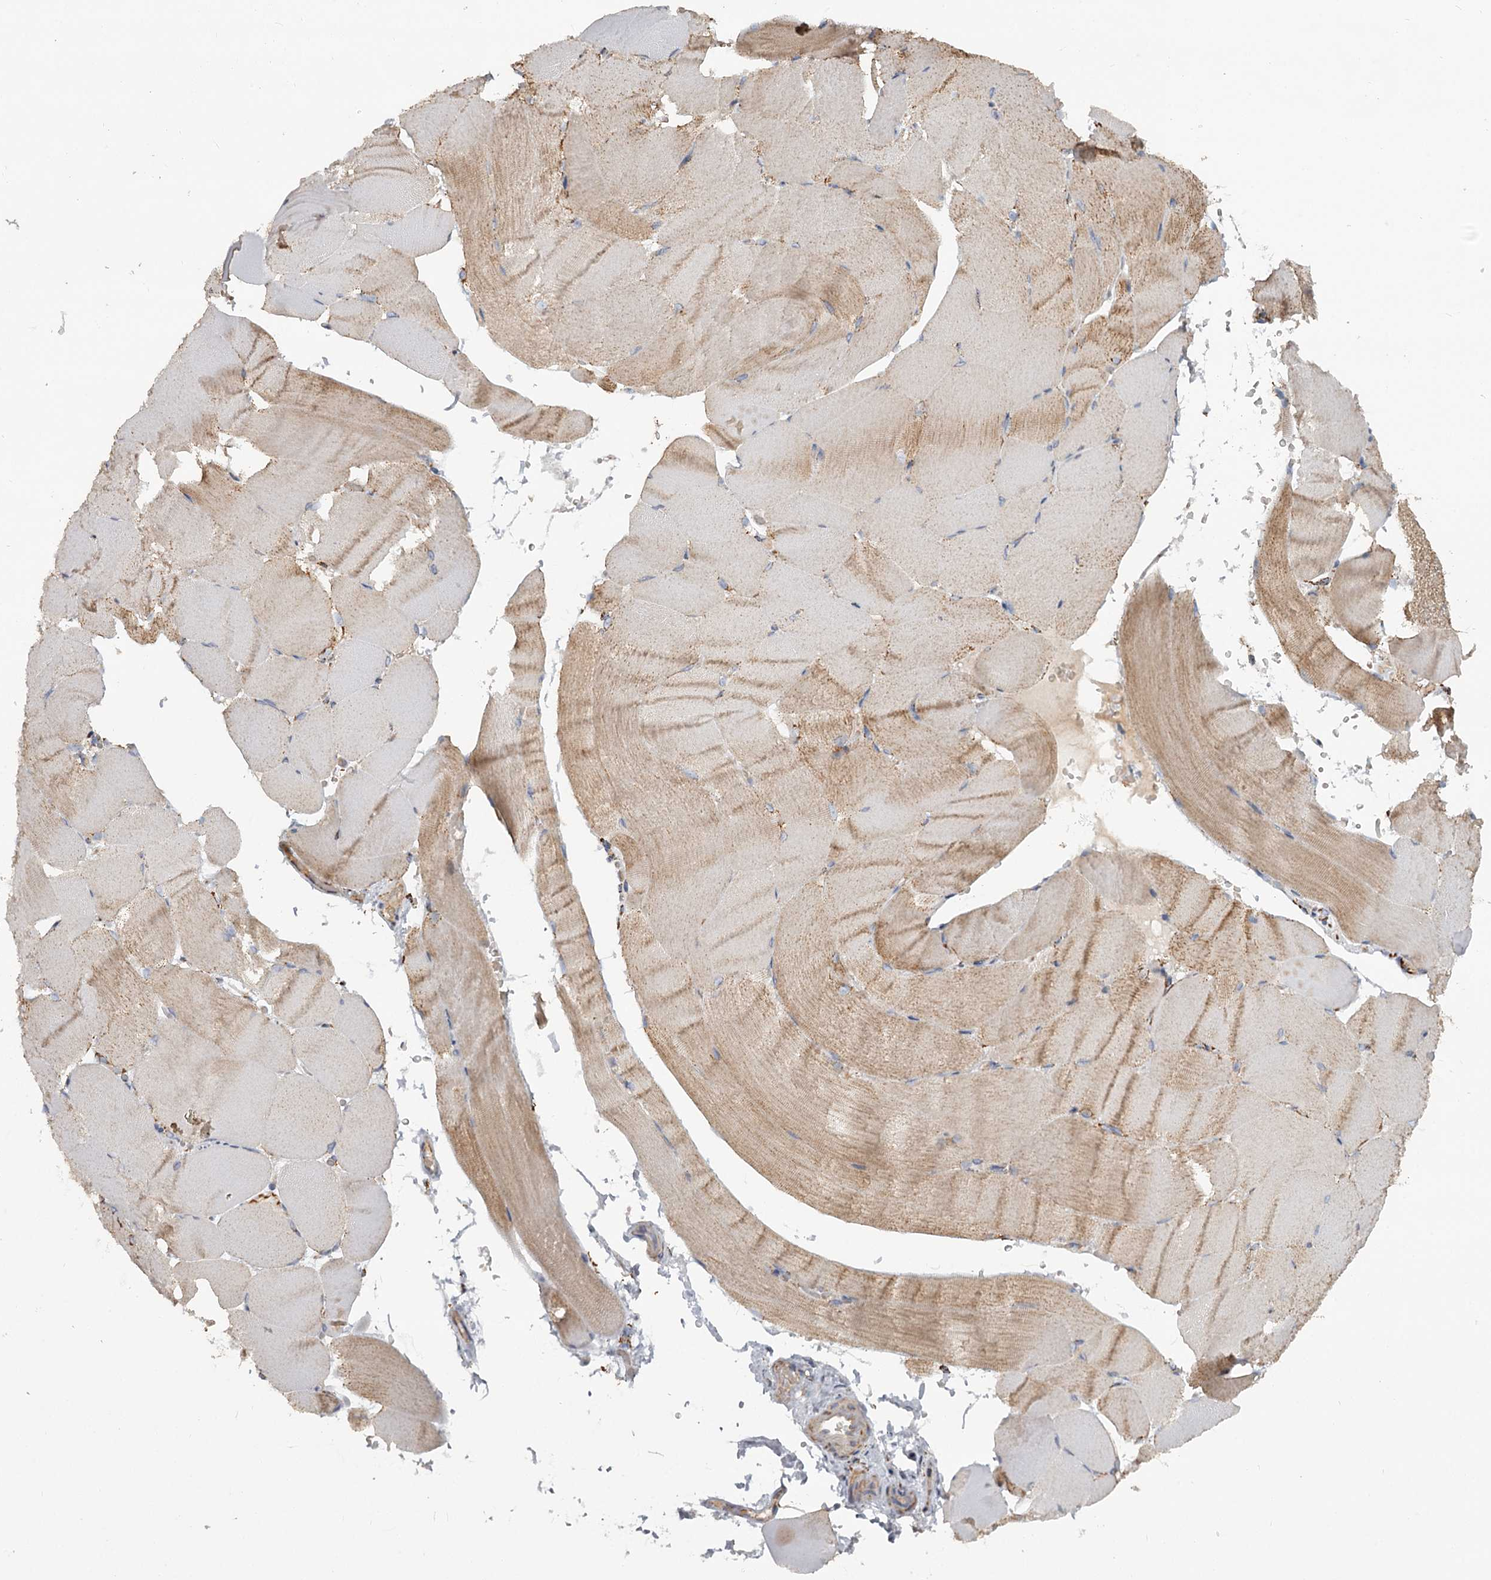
{"staining": {"intensity": "weak", "quantity": ">75%", "location": "cytoplasmic/membranous"}, "tissue": "skeletal muscle", "cell_type": "Myocytes", "image_type": "normal", "snomed": [{"axis": "morphology", "description": "Normal tissue, NOS"}, {"axis": "topography", "description": "Skeletal muscle"}, {"axis": "topography", "description": "Parathyroid gland"}], "caption": "IHC histopathology image of normal human skeletal muscle stained for a protein (brown), which displays low levels of weak cytoplasmic/membranous positivity in about >75% of myocytes.", "gene": "CDC123", "patient": {"sex": "female", "age": 37}}